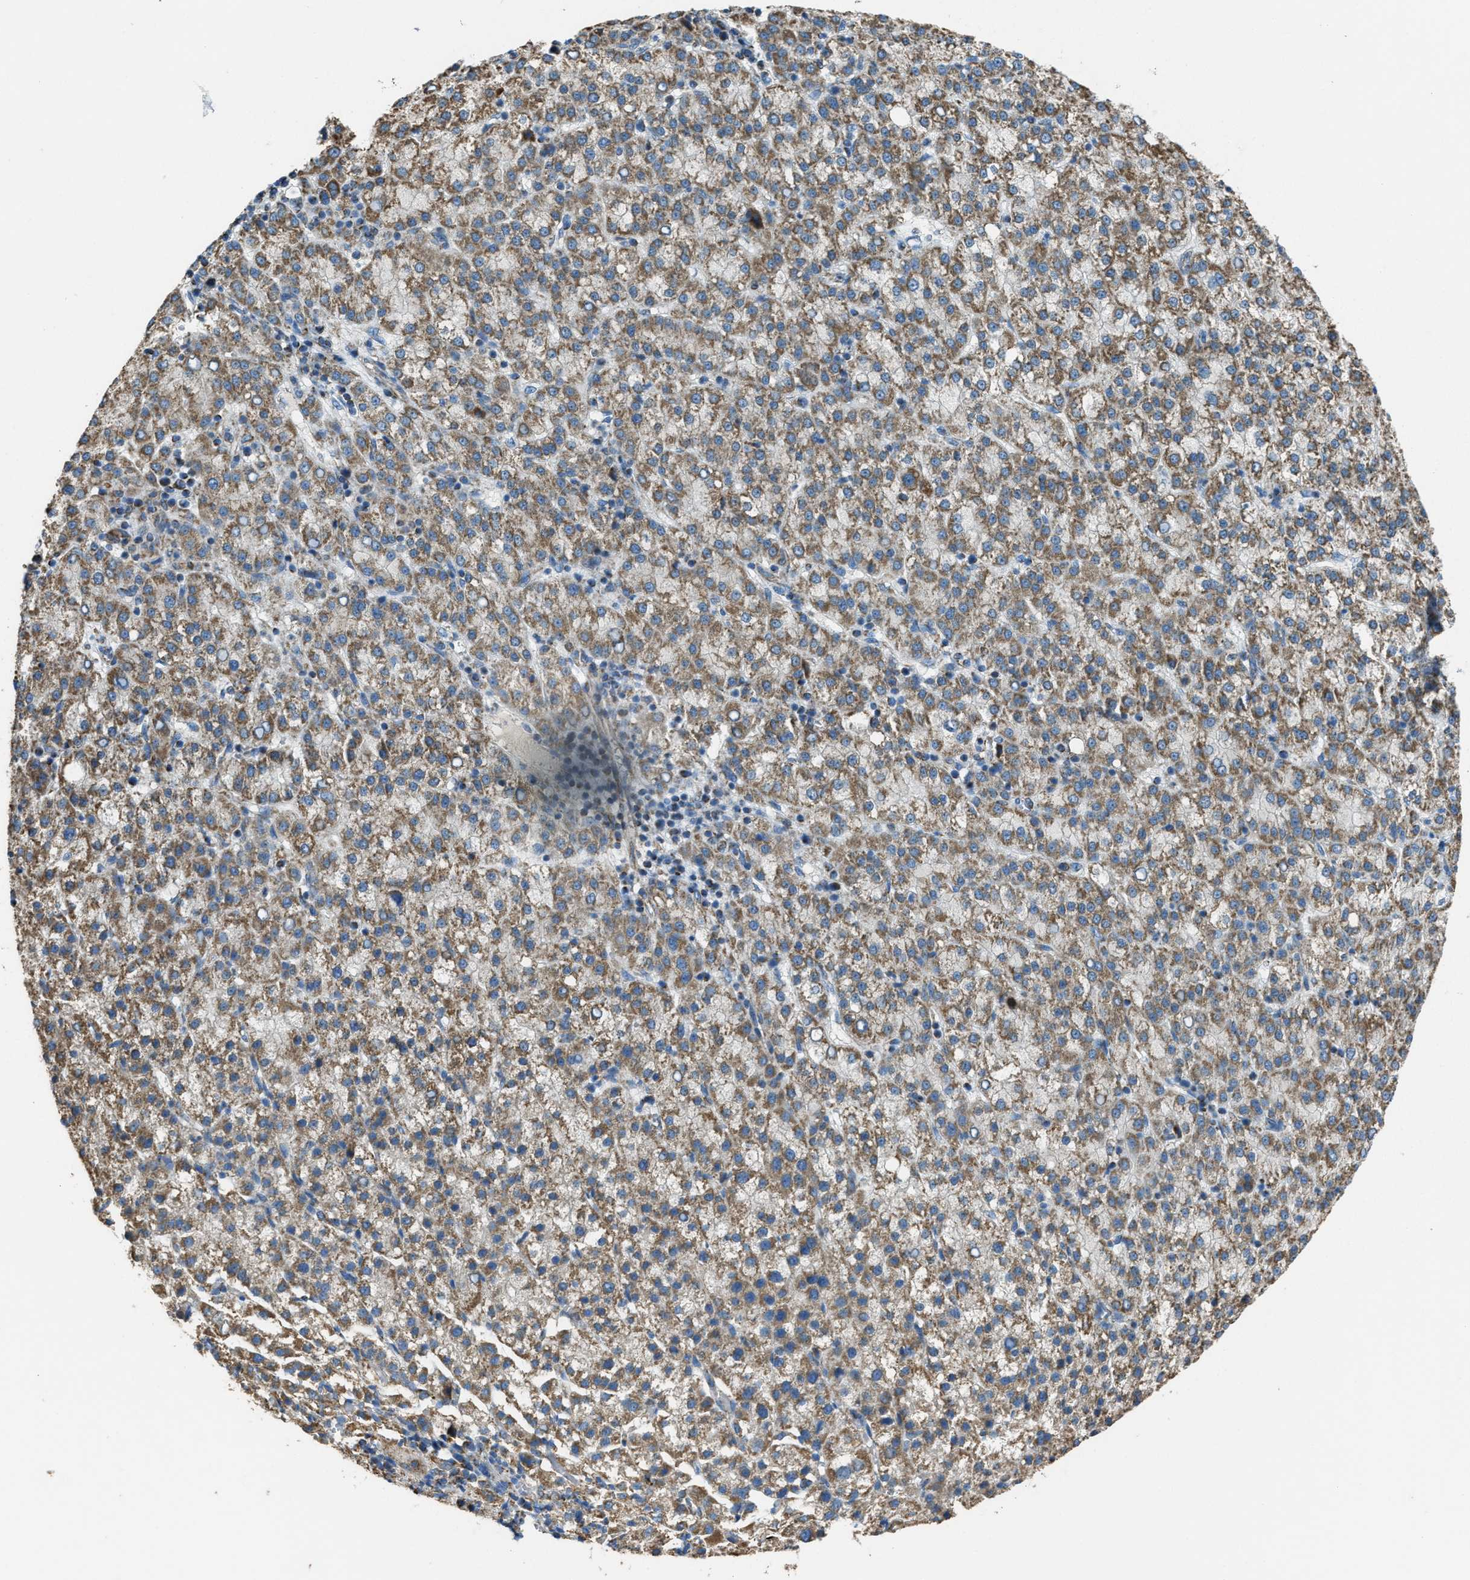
{"staining": {"intensity": "moderate", "quantity": ">75%", "location": "cytoplasmic/membranous"}, "tissue": "liver cancer", "cell_type": "Tumor cells", "image_type": "cancer", "snomed": [{"axis": "morphology", "description": "Carcinoma, Hepatocellular, NOS"}, {"axis": "topography", "description": "Liver"}], "caption": "Moderate cytoplasmic/membranous protein staining is seen in about >75% of tumor cells in liver hepatocellular carcinoma. The staining is performed using DAB brown chromogen to label protein expression. The nuclei are counter-stained blue using hematoxylin.", "gene": "SLC25A11", "patient": {"sex": "female", "age": 58}}